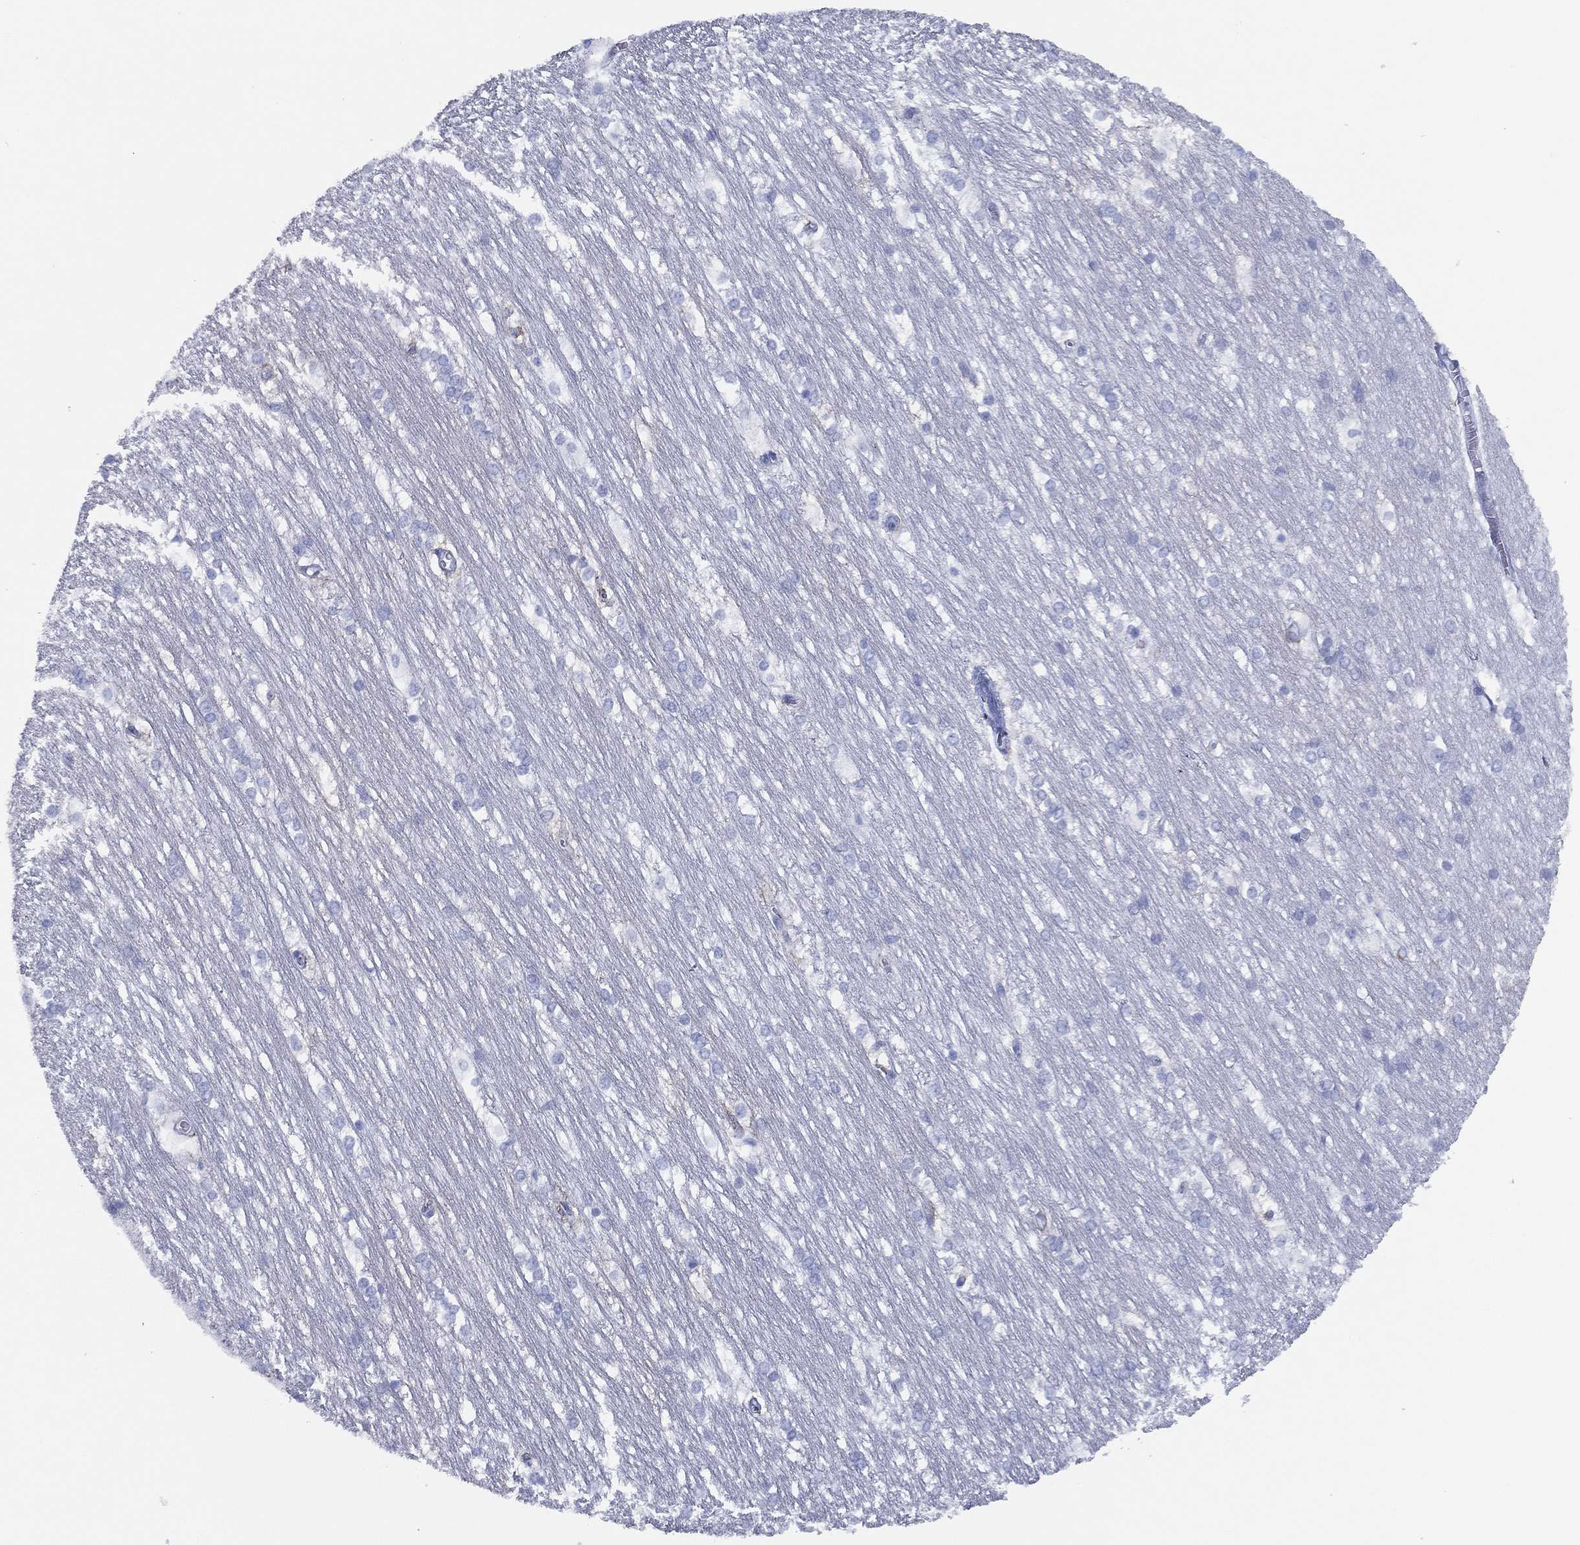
{"staining": {"intensity": "negative", "quantity": "none", "location": "none"}, "tissue": "hippocampus", "cell_type": "Glial cells", "image_type": "normal", "snomed": [{"axis": "morphology", "description": "Normal tissue, NOS"}, {"axis": "topography", "description": "Cerebral cortex"}, {"axis": "topography", "description": "Hippocampus"}], "caption": "High power microscopy image of an IHC image of unremarkable hippocampus, revealing no significant staining in glial cells. Nuclei are stained in blue.", "gene": "TMEM252", "patient": {"sex": "female", "age": 19}}